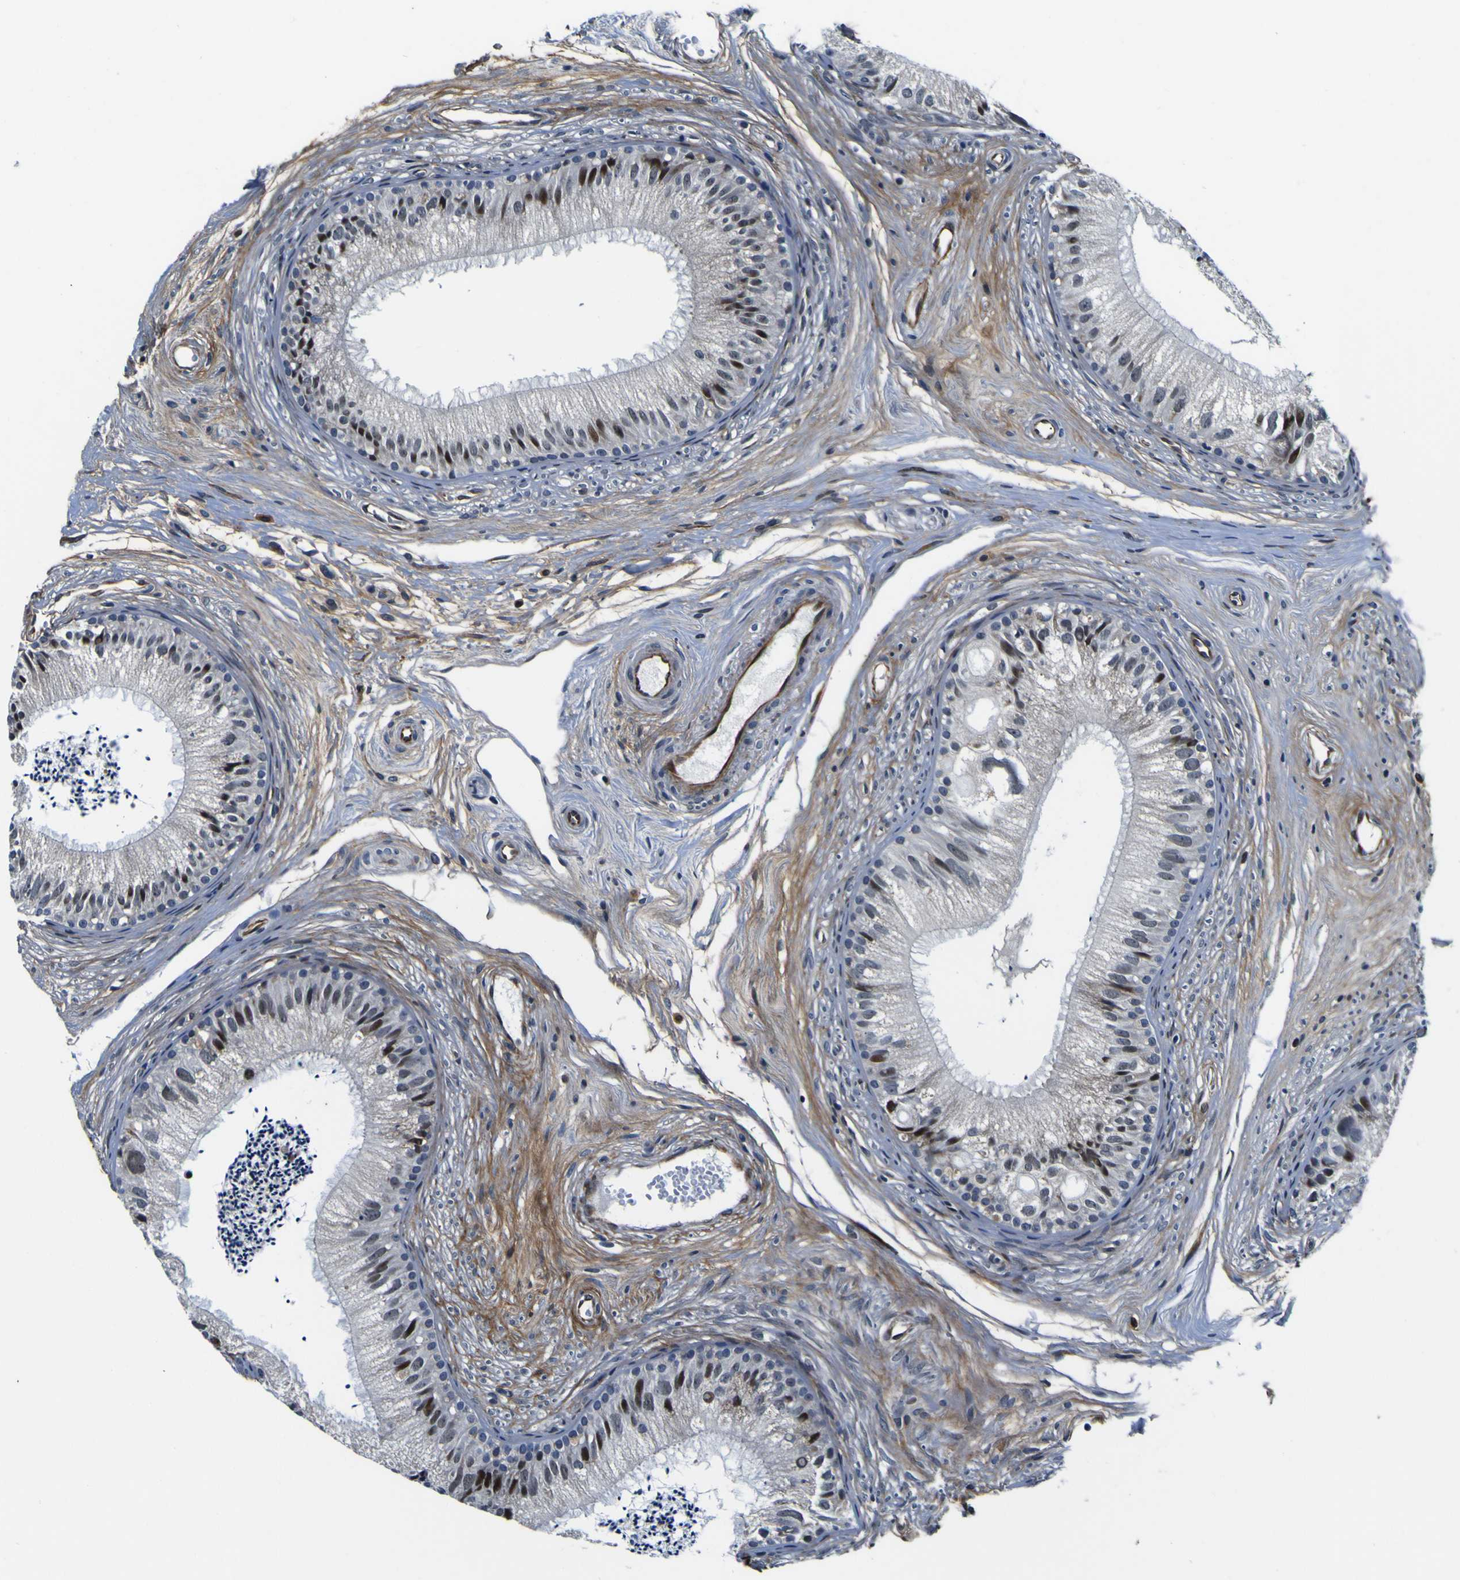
{"staining": {"intensity": "moderate", "quantity": "25%-75%", "location": "nuclear"}, "tissue": "epididymis", "cell_type": "Glandular cells", "image_type": "normal", "snomed": [{"axis": "morphology", "description": "Normal tissue, NOS"}, {"axis": "topography", "description": "Epididymis"}], "caption": "A brown stain shows moderate nuclear expression of a protein in glandular cells of unremarkable epididymis. The staining is performed using DAB brown chromogen to label protein expression. The nuclei are counter-stained blue using hematoxylin.", "gene": "POSTN", "patient": {"sex": "male", "age": 56}}